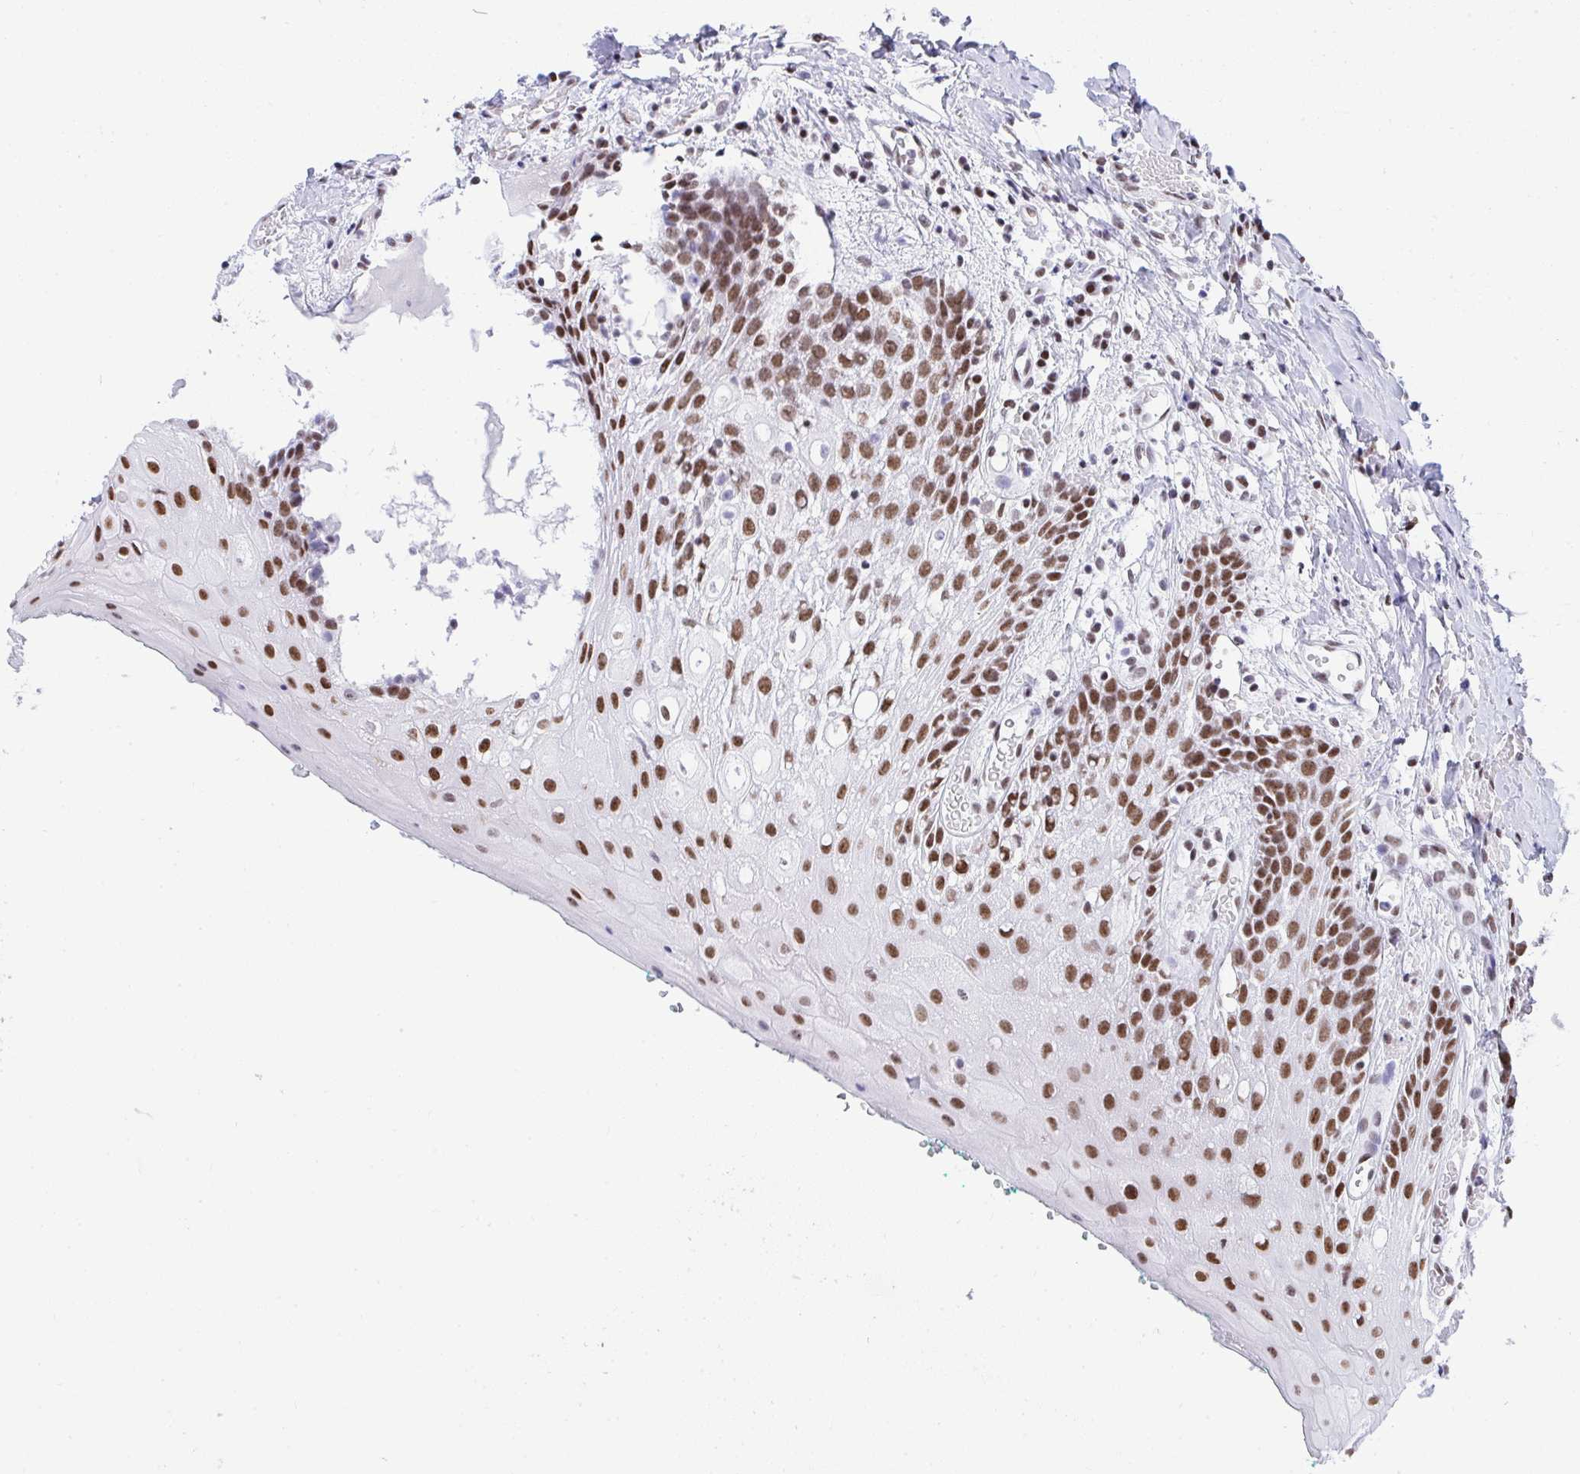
{"staining": {"intensity": "strong", "quantity": ">75%", "location": "nuclear"}, "tissue": "oral mucosa", "cell_type": "Squamous epithelial cells", "image_type": "normal", "snomed": [{"axis": "morphology", "description": "Normal tissue, NOS"}, {"axis": "topography", "description": "Oral tissue"}, {"axis": "topography", "description": "Tounge, NOS"}], "caption": "An immunohistochemistry photomicrograph of normal tissue is shown. Protein staining in brown labels strong nuclear positivity in oral mucosa within squamous epithelial cells.", "gene": "DDX52", "patient": {"sex": "female", "age": 62}}